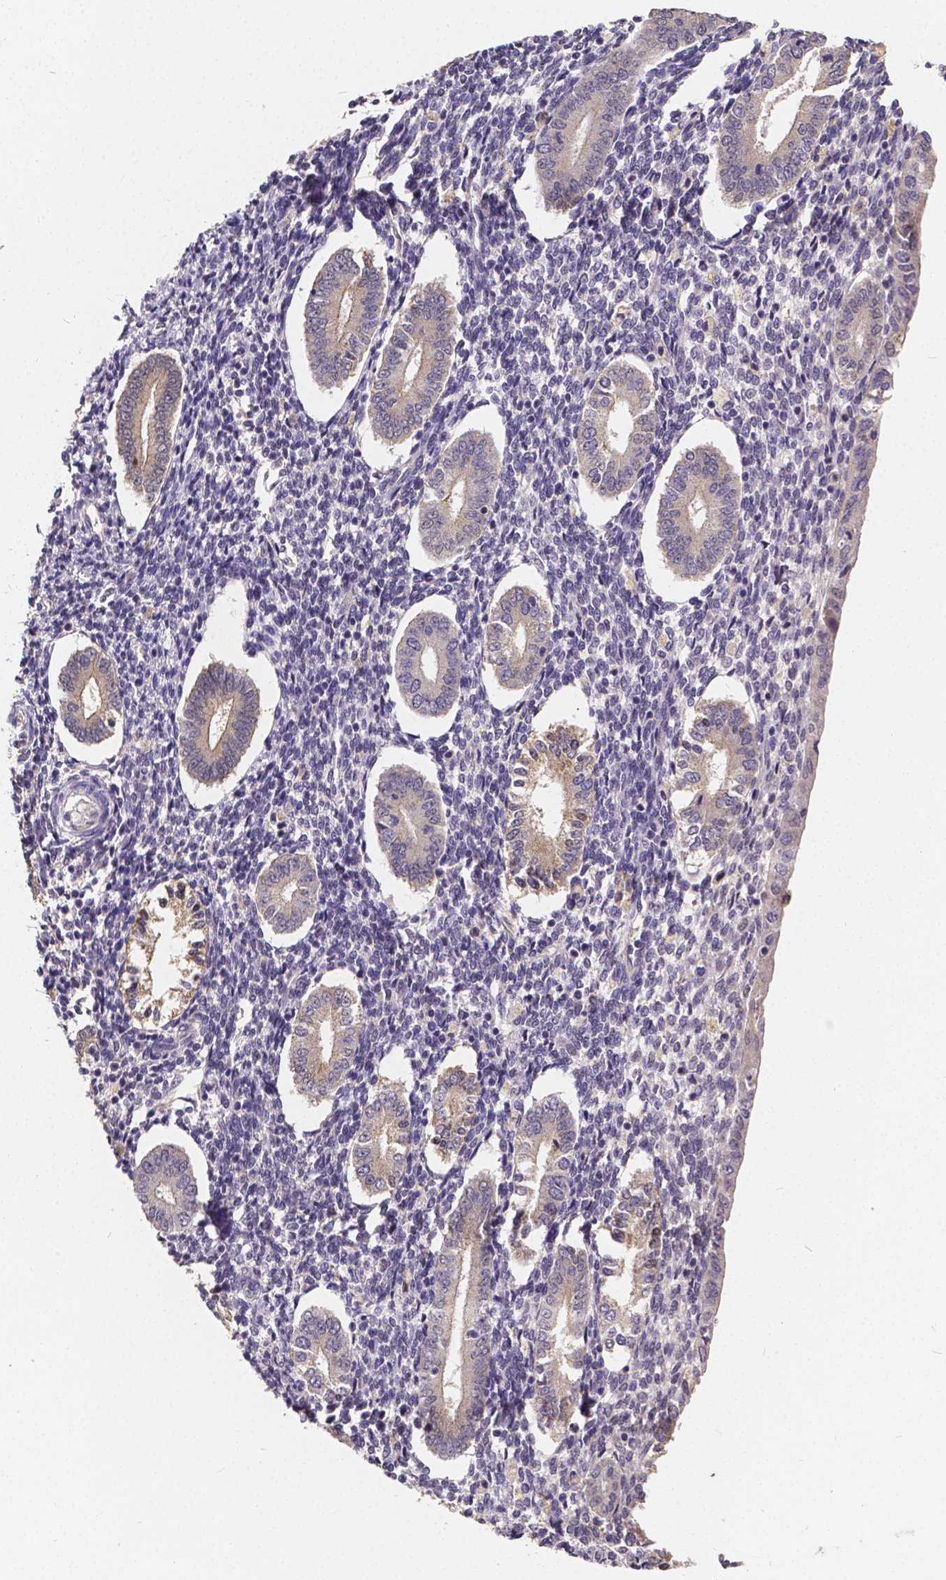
{"staining": {"intensity": "negative", "quantity": "none", "location": "none"}, "tissue": "endometrium", "cell_type": "Cells in endometrial stroma", "image_type": "normal", "snomed": [{"axis": "morphology", "description": "Normal tissue, NOS"}, {"axis": "topography", "description": "Endometrium"}], "caption": "Cells in endometrial stroma show no significant positivity in normal endometrium. (DAB (3,3'-diaminobenzidine) IHC with hematoxylin counter stain).", "gene": "CTNNA2", "patient": {"sex": "female", "age": 40}}